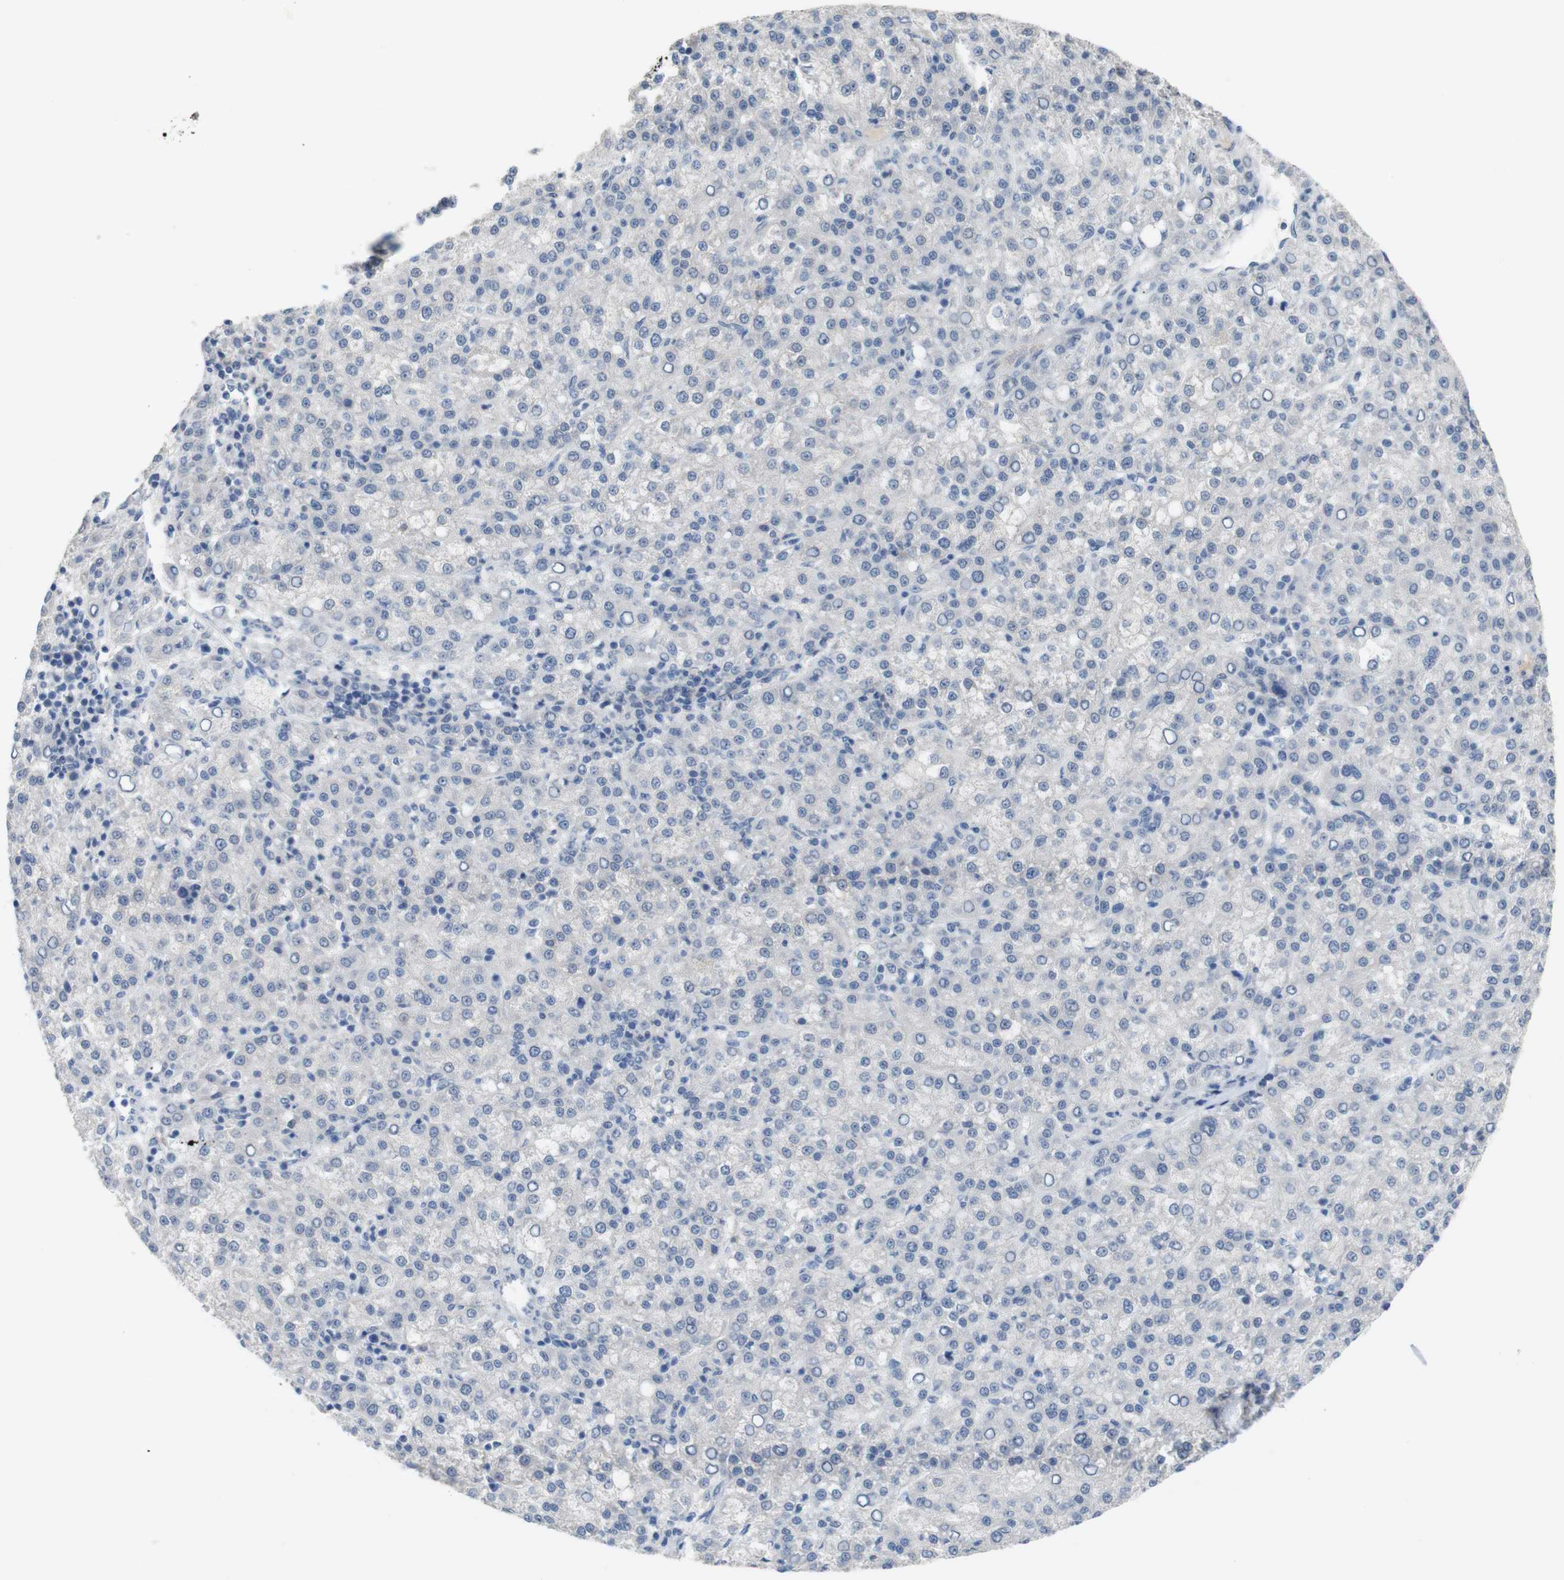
{"staining": {"intensity": "negative", "quantity": "none", "location": "none"}, "tissue": "liver cancer", "cell_type": "Tumor cells", "image_type": "cancer", "snomed": [{"axis": "morphology", "description": "Carcinoma, Hepatocellular, NOS"}, {"axis": "topography", "description": "Liver"}], "caption": "Hepatocellular carcinoma (liver) stained for a protein using immunohistochemistry reveals no positivity tumor cells.", "gene": "CHRM5", "patient": {"sex": "female", "age": 58}}